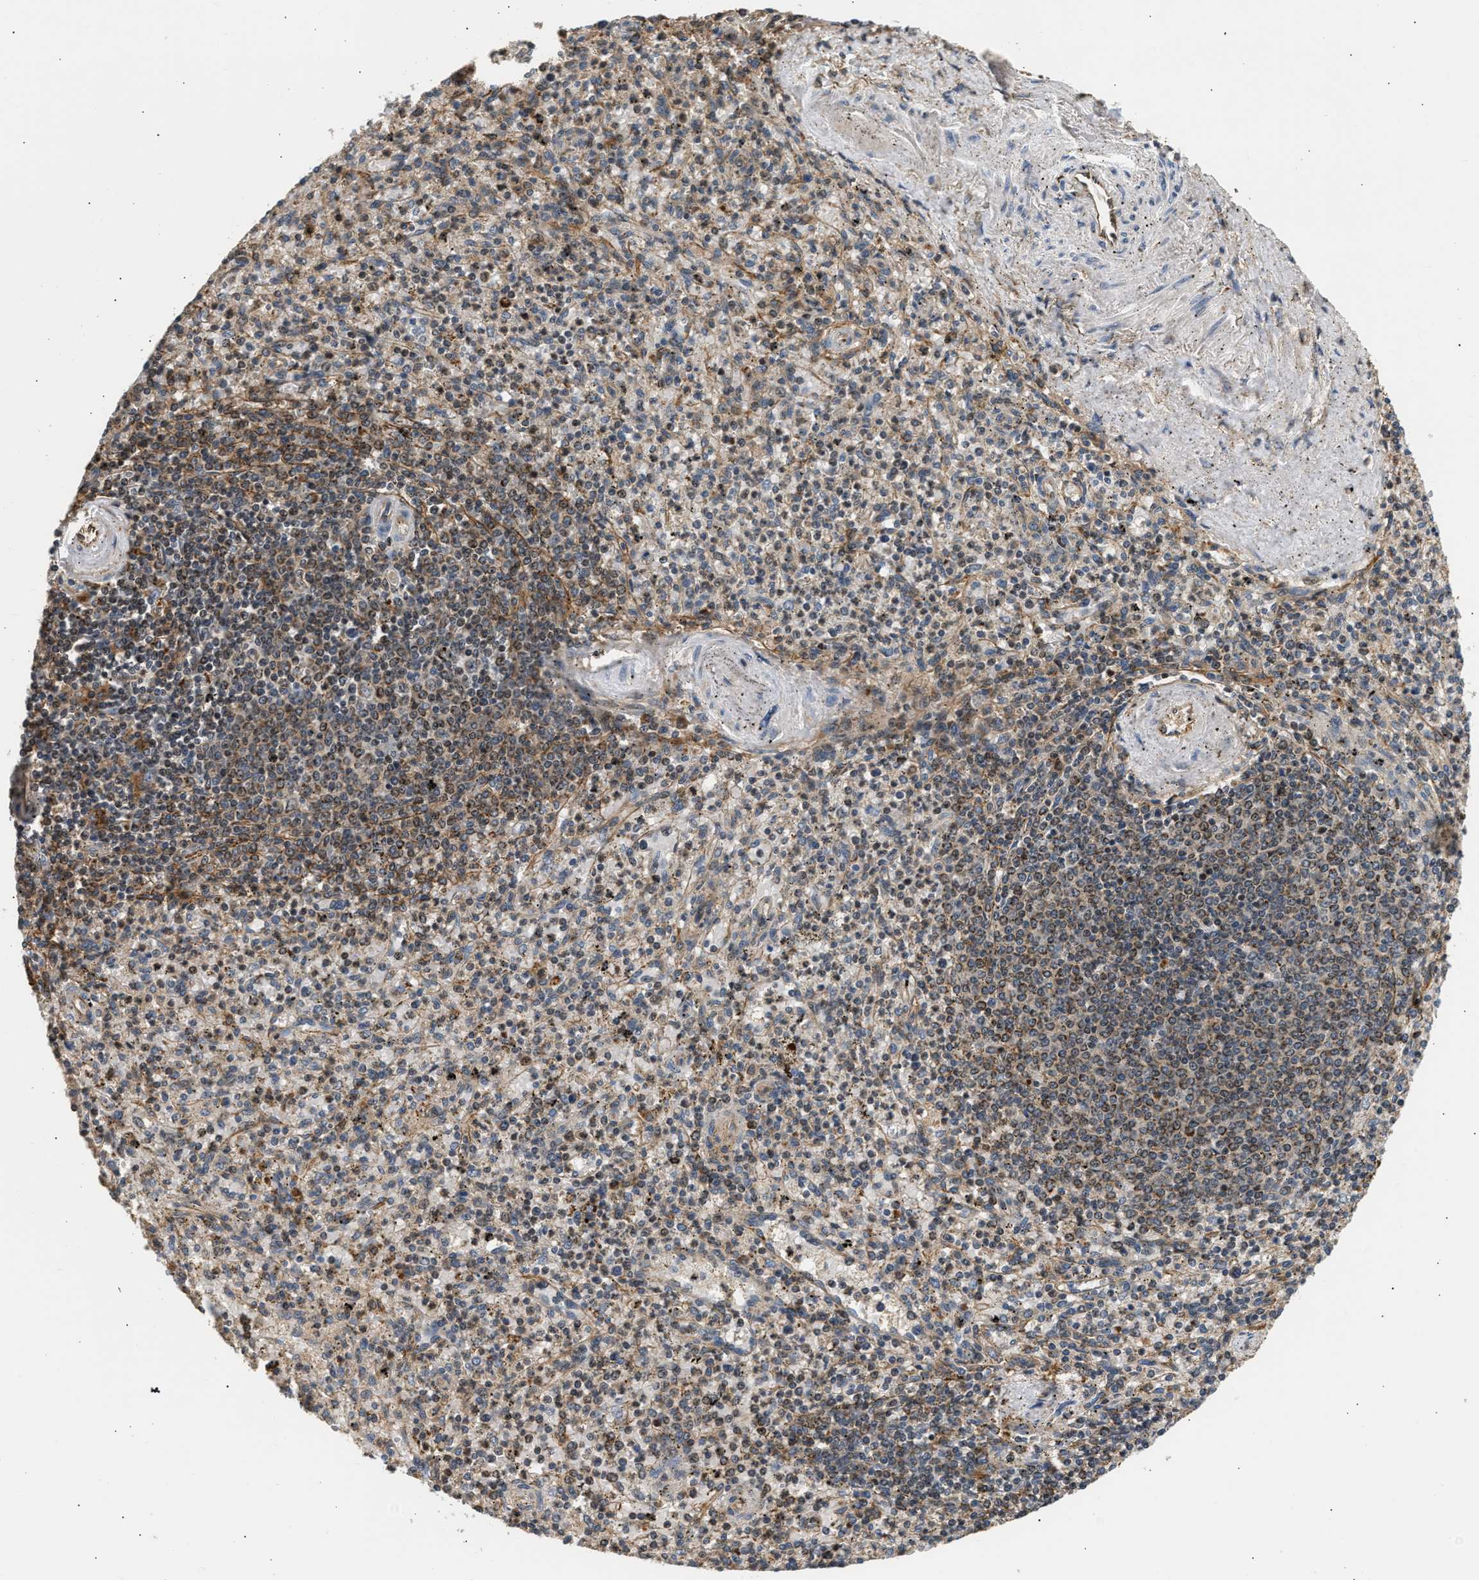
{"staining": {"intensity": "moderate", "quantity": ">75%", "location": "cytoplasmic/membranous"}, "tissue": "spleen", "cell_type": "Cells in red pulp", "image_type": "normal", "snomed": [{"axis": "morphology", "description": "Normal tissue, NOS"}, {"axis": "topography", "description": "Spleen"}], "caption": "This image exhibits immunohistochemistry (IHC) staining of unremarkable spleen, with medium moderate cytoplasmic/membranous expression in approximately >75% of cells in red pulp.", "gene": "DUSP14", "patient": {"sex": "male", "age": 72}}